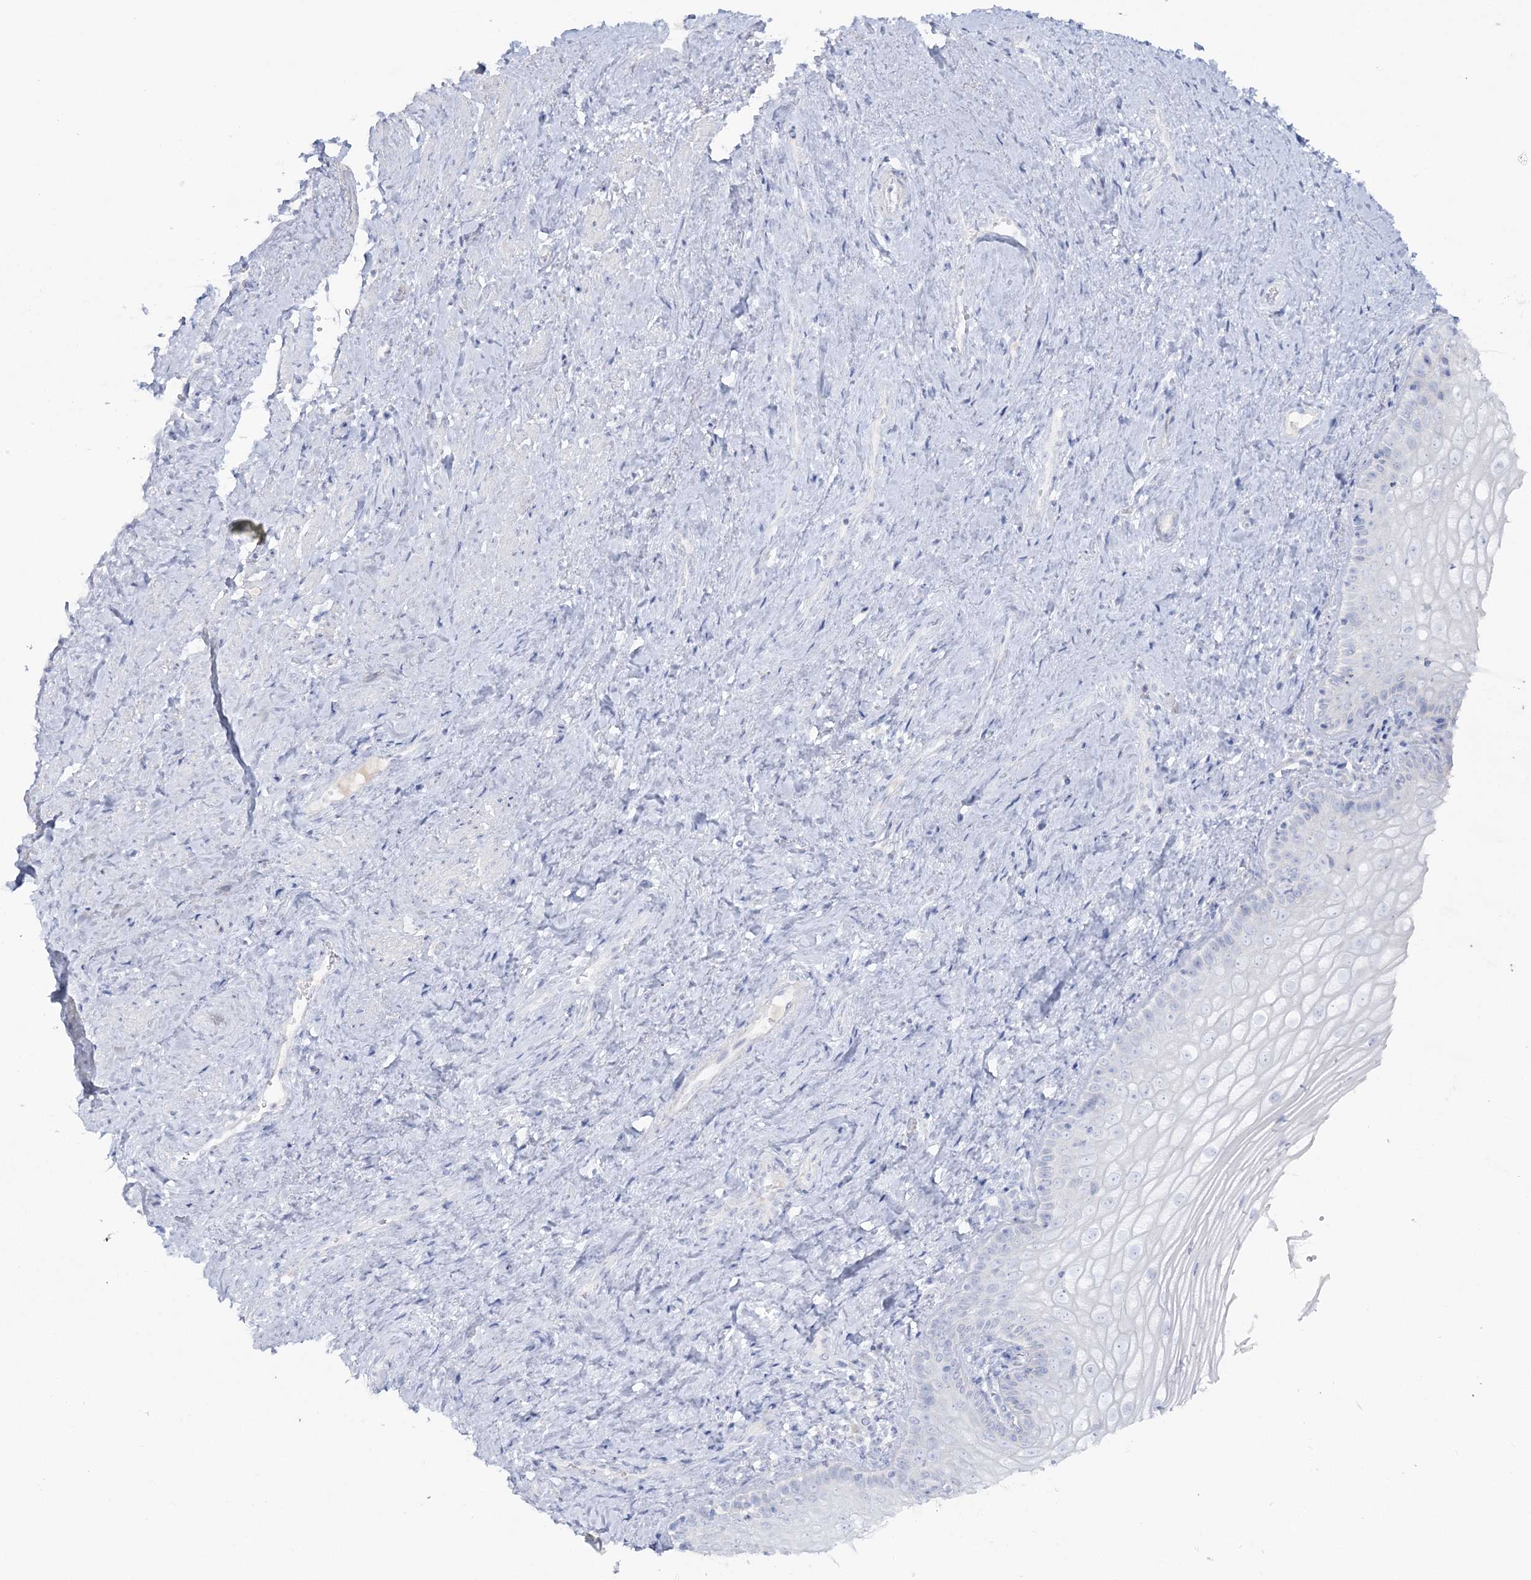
{"staining": {"intensity": "negative", "quantity": "none", "location": "none"}, "tissue": "vagina", "cell_type": "Squamous epithelial cells", "image_type": "normal", "snomed": [{"axis": "morphology", "description": "Normal tissue, NOS"}, {"axis": "topography", "description": "Vagina"}], "caption": "Vagina stained for a protein using IHC displays no expression squamous epithelial cells.", "gene": "WDSUB1", "patient": {"sex": "female", "age": 46}}